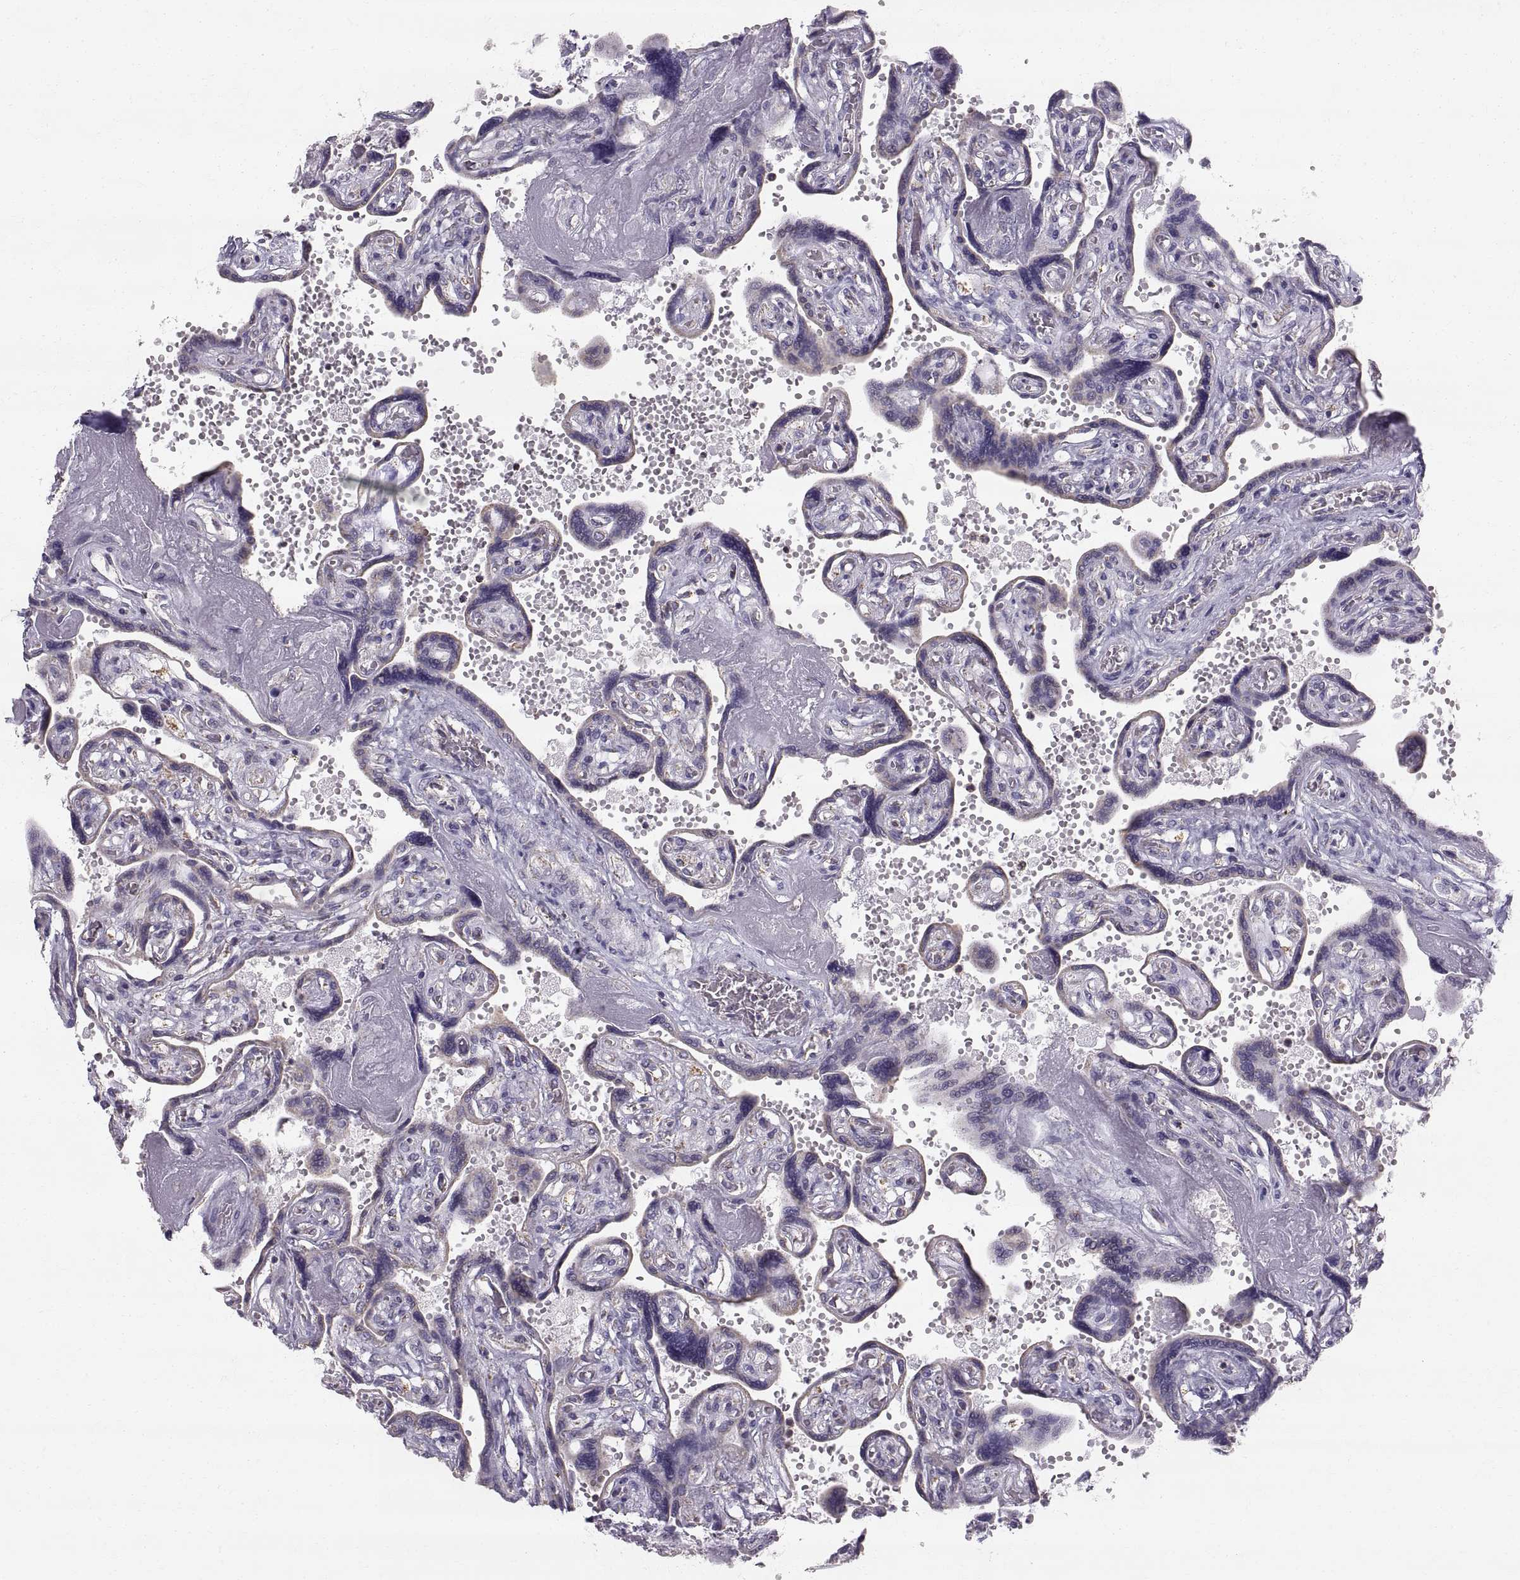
{"staining": {"intensity": "negative", "quantity": "none", "location": "none"}, "tissue": "placenta", "cell_type": "Decidual cells", "image_type": "normal", "snomed": [{"axis": "morphology", "description": "Normal tissue, NOS"}, {"axis": "topography", "description": "Placenta"}], "caption": "The immunohistochemistry histopathology image has no significant staining in decidual cells of placenta.", "gene": "STMND1", "patient": {"sex": "female", "age": 32}}